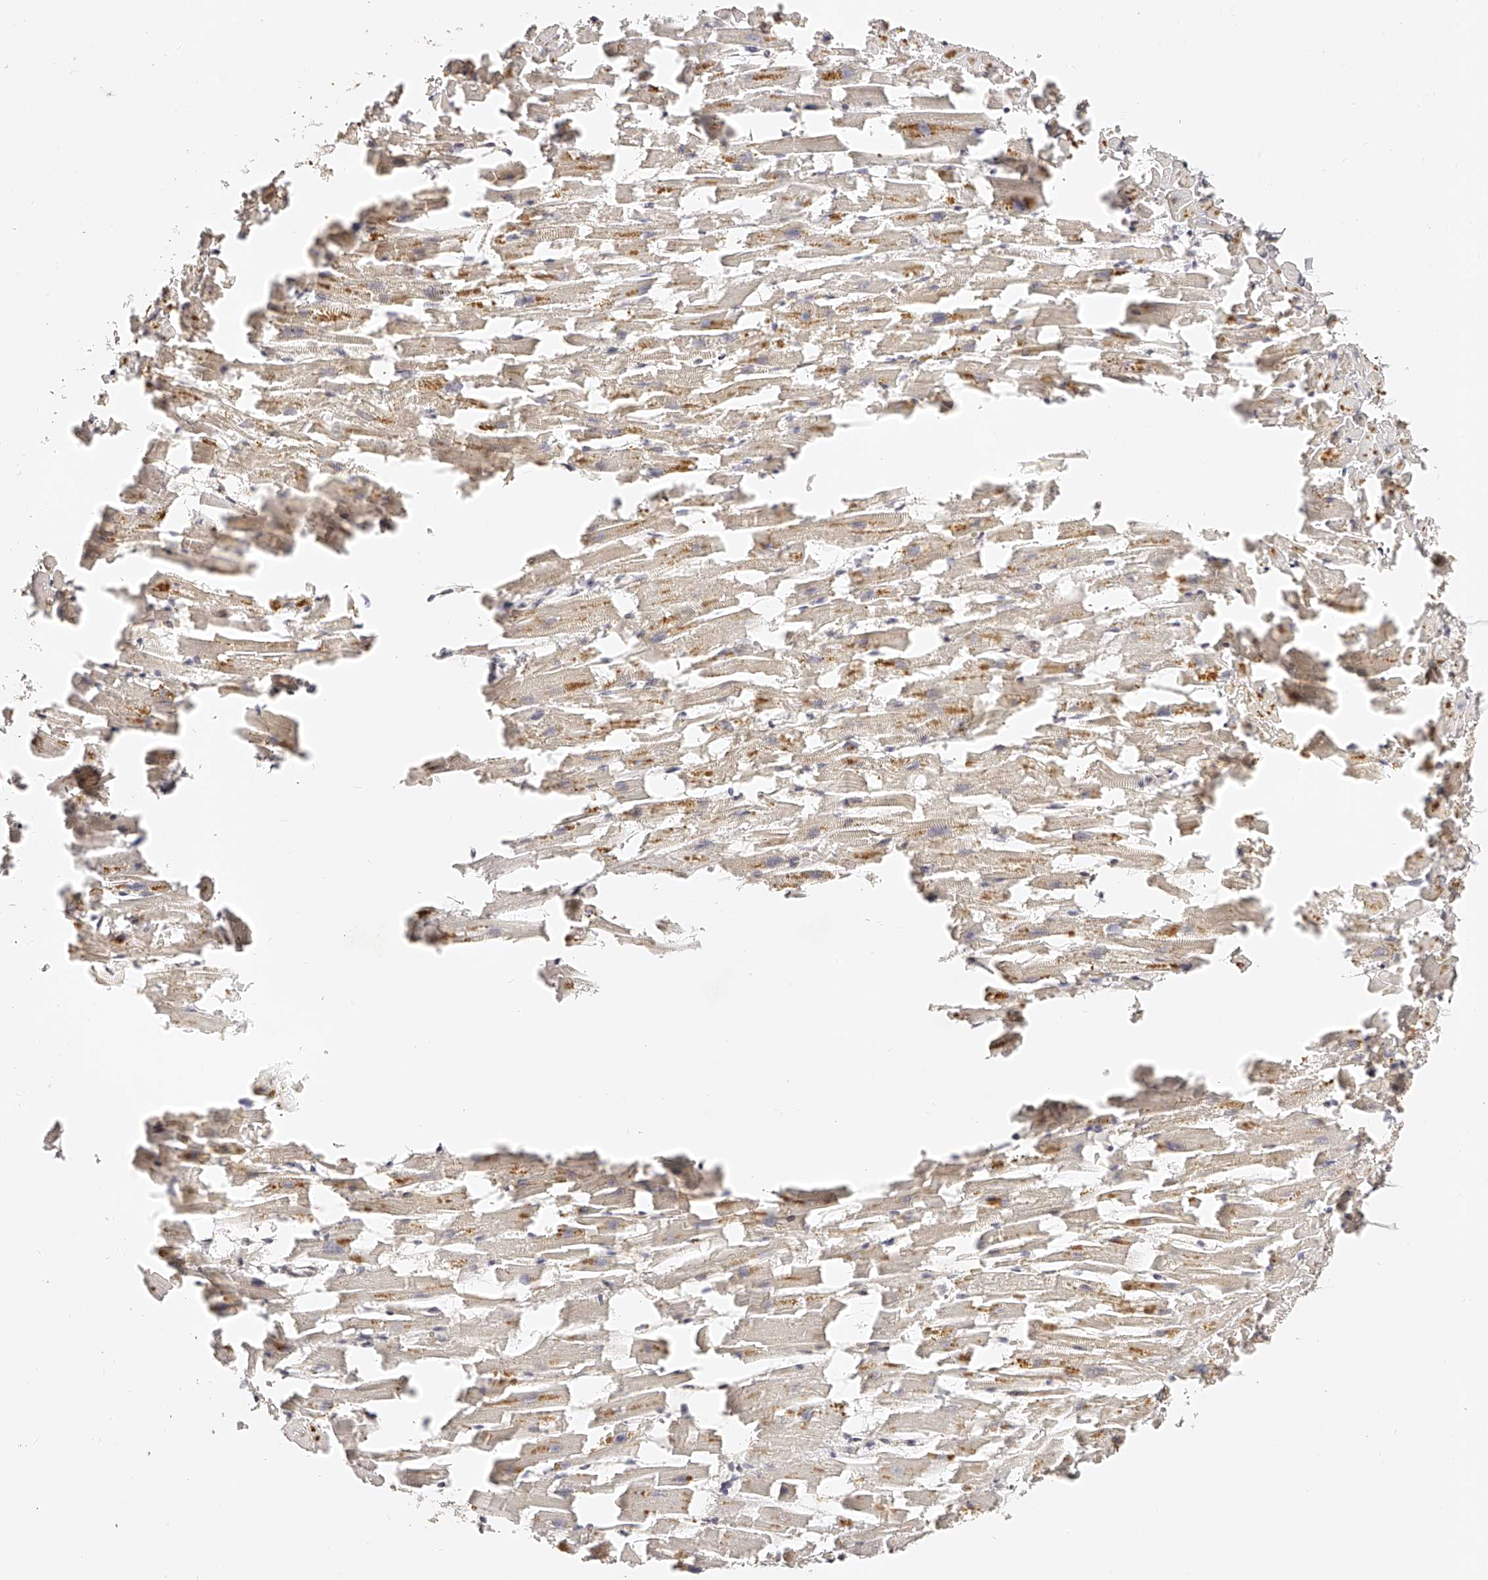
{"staining": {"intensity": "moderate", "quantity": "25%-75%", "location": "cytoplasmic/membranous"}, "tissue": "heart muscle", "cell_type": "Cardiomyocytes", "image_type": "normal", "snomed": [{"axis": "morphology", "description": "Normal tissue, NOS"}, {"axis": "topography", "description": "Heart"}], "caption": "The immunohistochemical stain labels moderate cytoplasmic/membranous expression in cardiomyocytes of unremarkable heart muscle.", "gene": "ZNF789", "patient": {"sex": "female", "age": 64}}